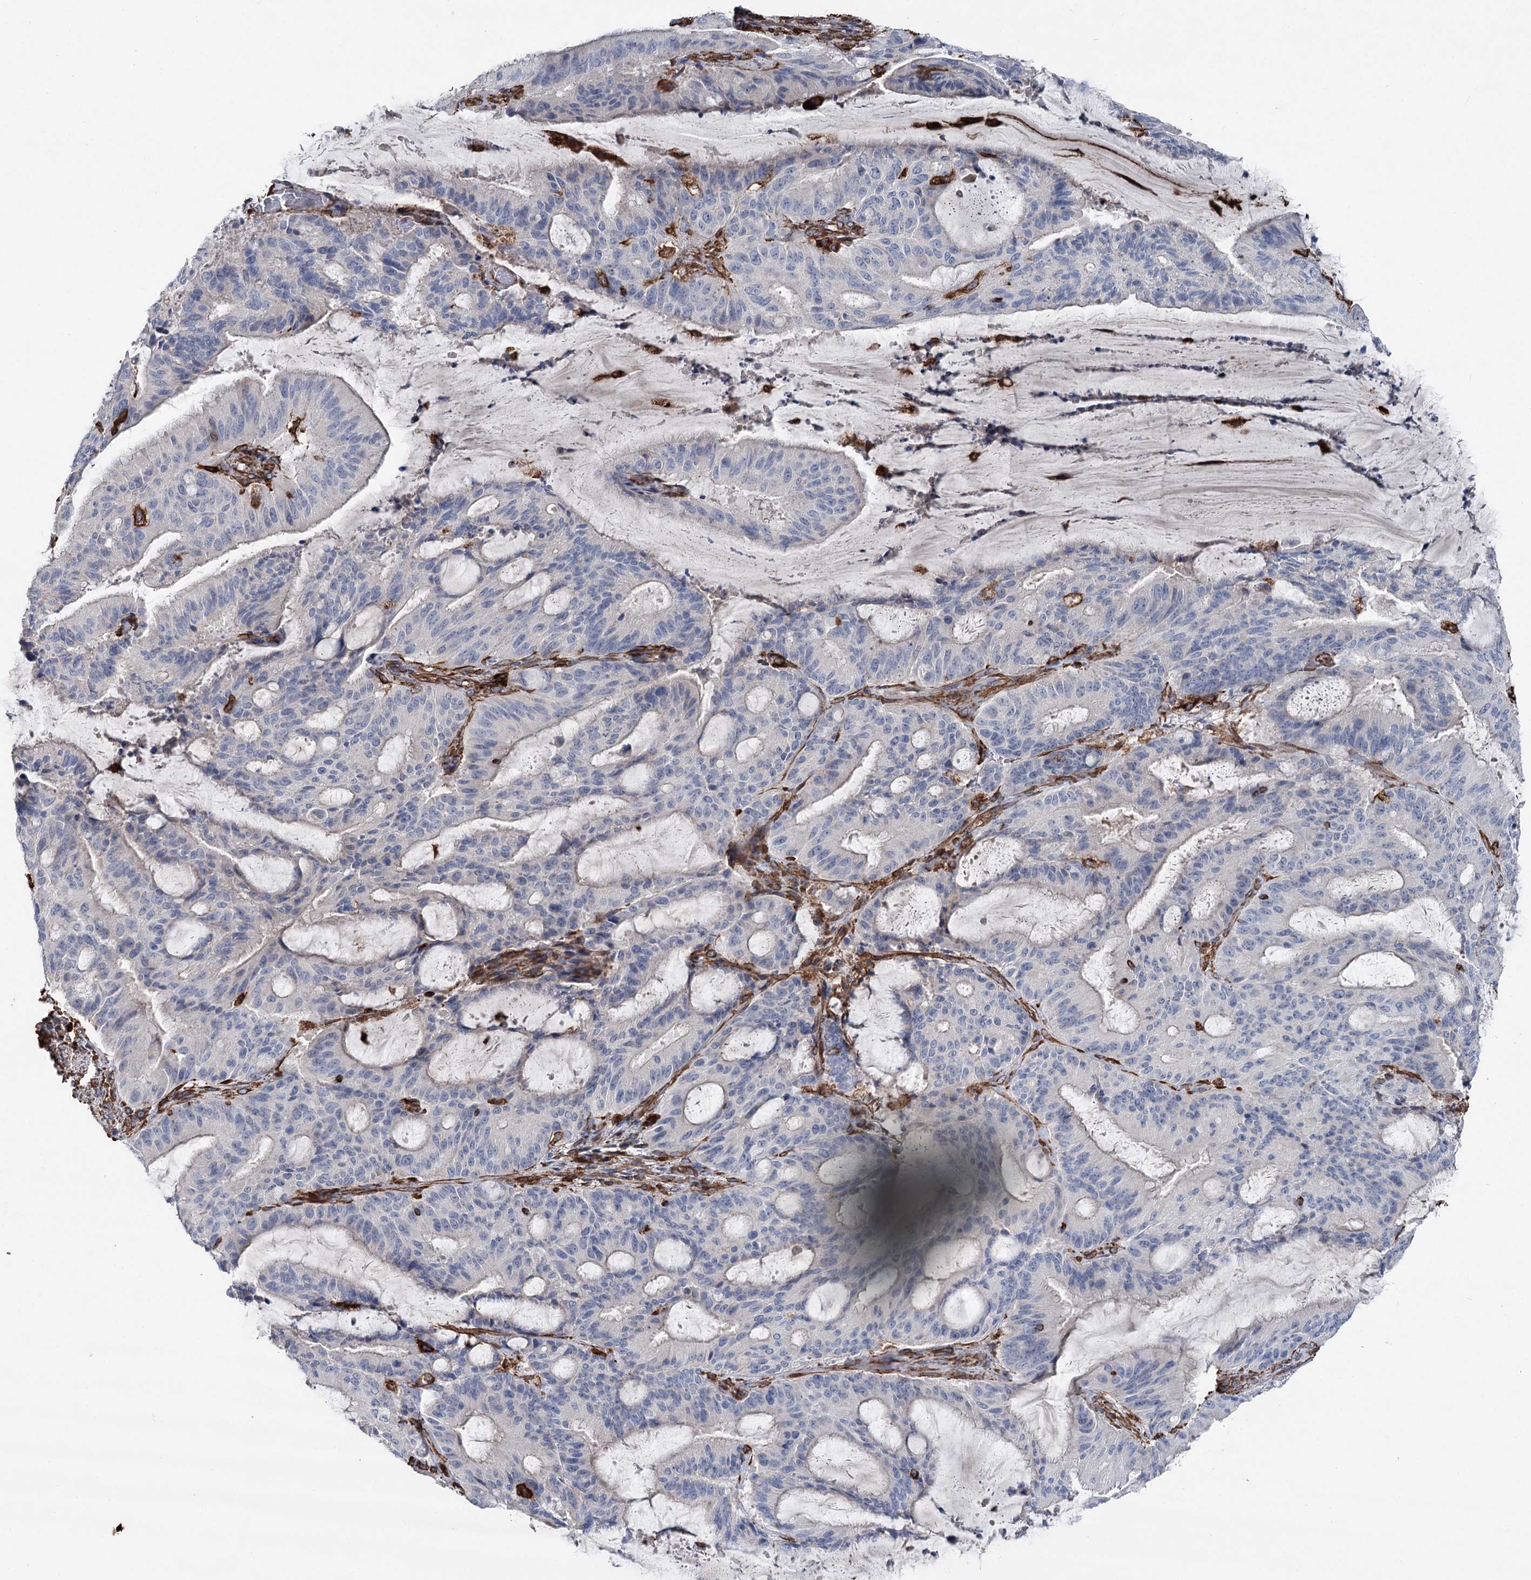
{"staining": {"intensity": "negative", "quantity": "none", "location": "none"}, "tissue": "liver cancer", "cell_type": "Tumor cells", "image_type": "cancer", "snomed": [{"axis": "morphology", "description": "Normal tissue, NOS"}, {"axis": "morphology", "description": "Cholangiocarcinoma"}, {"axis": "topography", "description": "Liver"}, {"axis": "topography", "description": "Peripheral nerve tissue"}], "caption": "Tumor cells show no significant protein positivity in cholangiocarcinoma (liver).", "gene": "CLEC4M", "patient": {"sex": "female", "age": 73}}